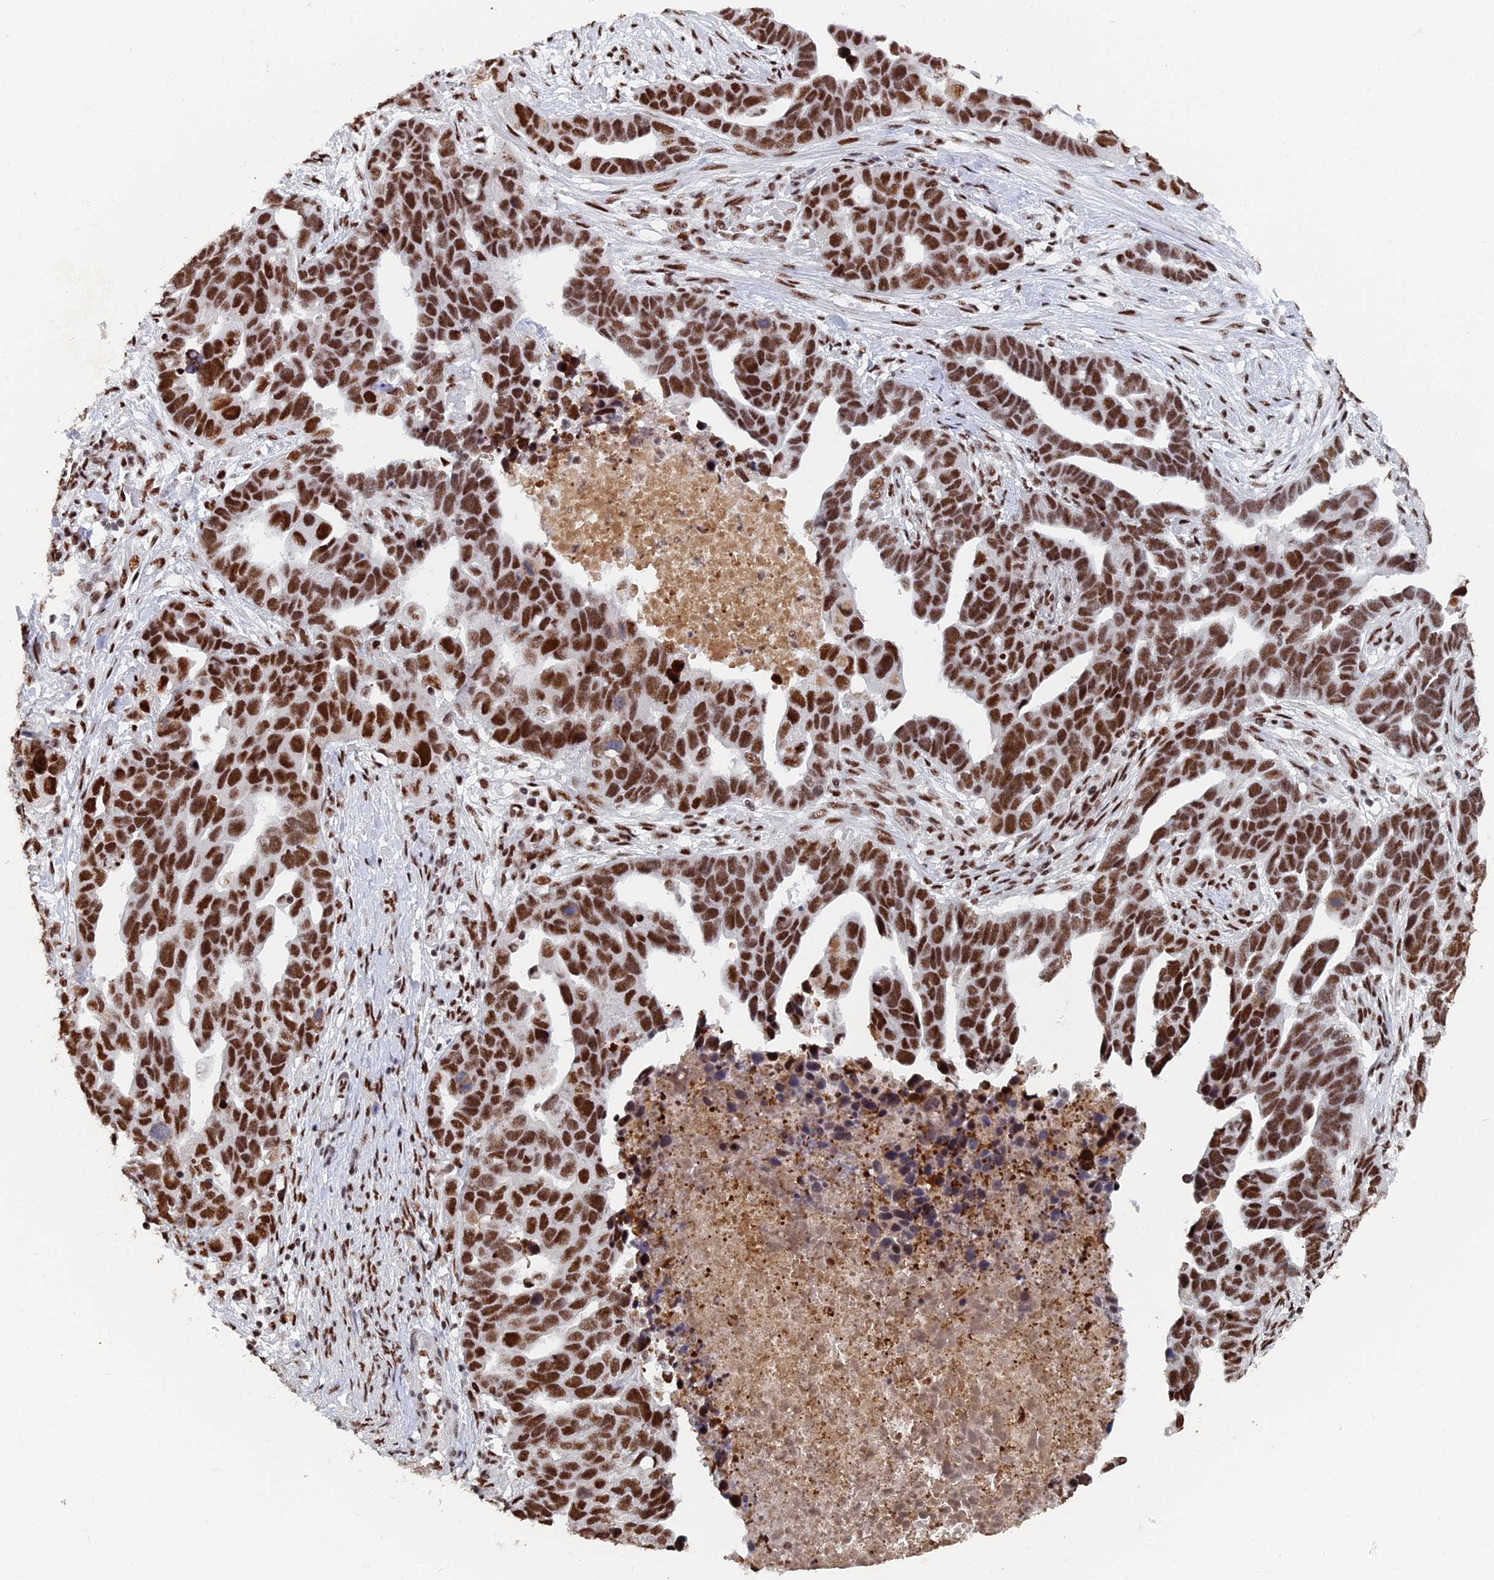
{"staining": {"intensity": "strong", "quantity": ">75%", "location": "nuclear"}, "tissue": "ovarian cancer", "cell_type": "Tumor cells", "image_type": "cancer", "snomed": [{"axis": "morphology", "description": "Cystadenocarcinoma, serous, NOS"}, {"axis": "topography", "description": "Ovary"}], "caption": "Immunohistochemical staining of human serous cystadenocarcinoma (ovarian) displays high levels of strong nuclear protein positivity in approximately >75% of tumor cells. The staining was performed using DAB to visualize the protein expression in brown, while the nuclei were stained in blue with hematoxylin (Magnification: 20x).", "gene": "SF3B3", "patient": {"sex": "female", "age": 54}}